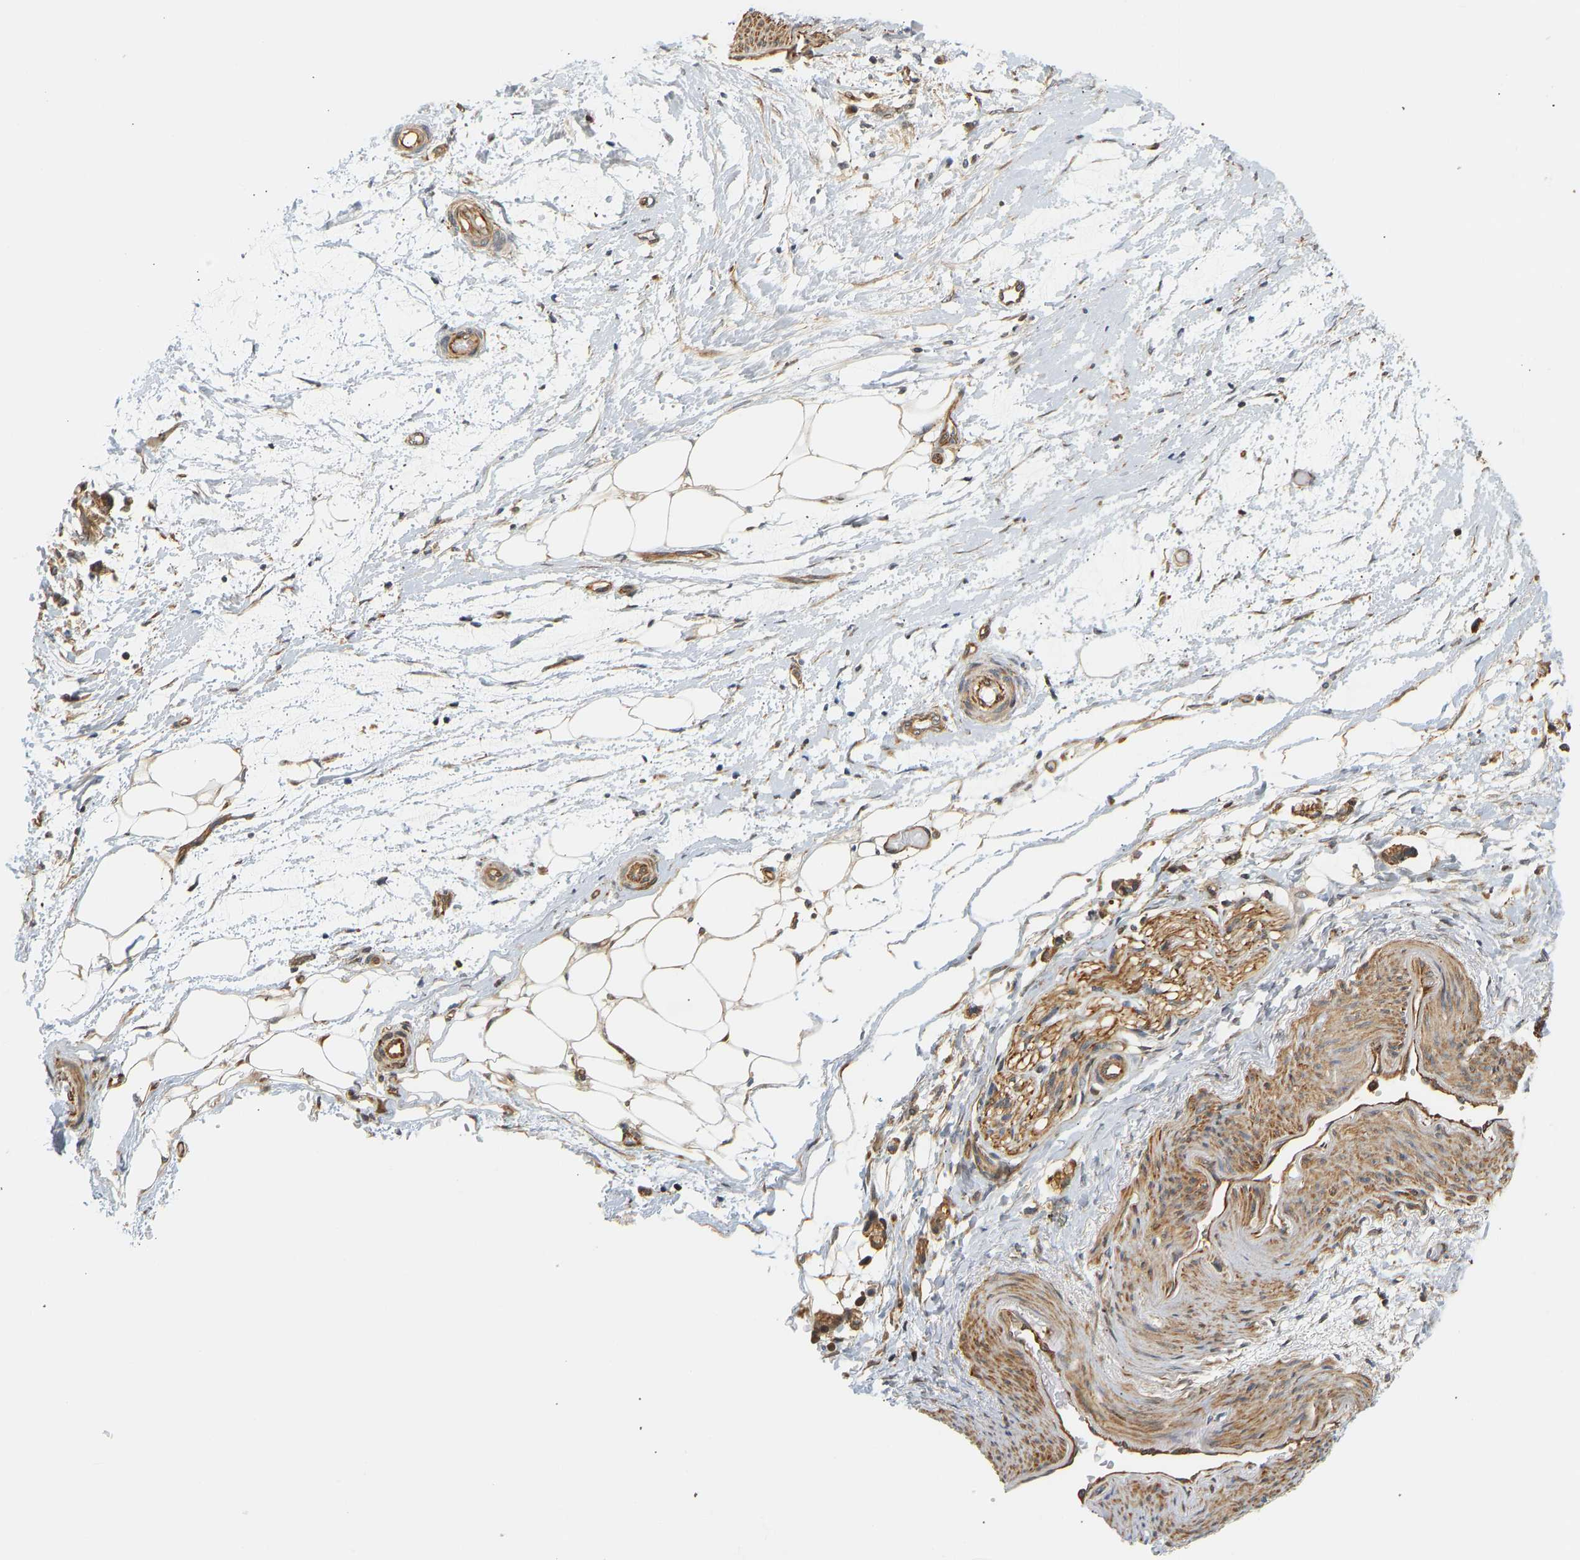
{"staining": {"intensity": "negative", "quantity": "none", "location": "none"}, "tissue": "adipose tissue", "cell_type": "Adipocytes", "image_type": "normal", "snomed": [{"axis": "morphology", "description": "Normal tissue, NOS"}, {"axis": "morphology", "description": "Adenocarcinoma, NOS"}, {"axis": "topography", "description": "Colon"}, {"axis": "topography", "description": "Peripheral nerve tissue"}], "caption": "Histopathology image shows no significant protein staining in adipocytes of normal adipose tissue.", "gene": "CEP57", "patient": {"sex": "male", "age": 14}}